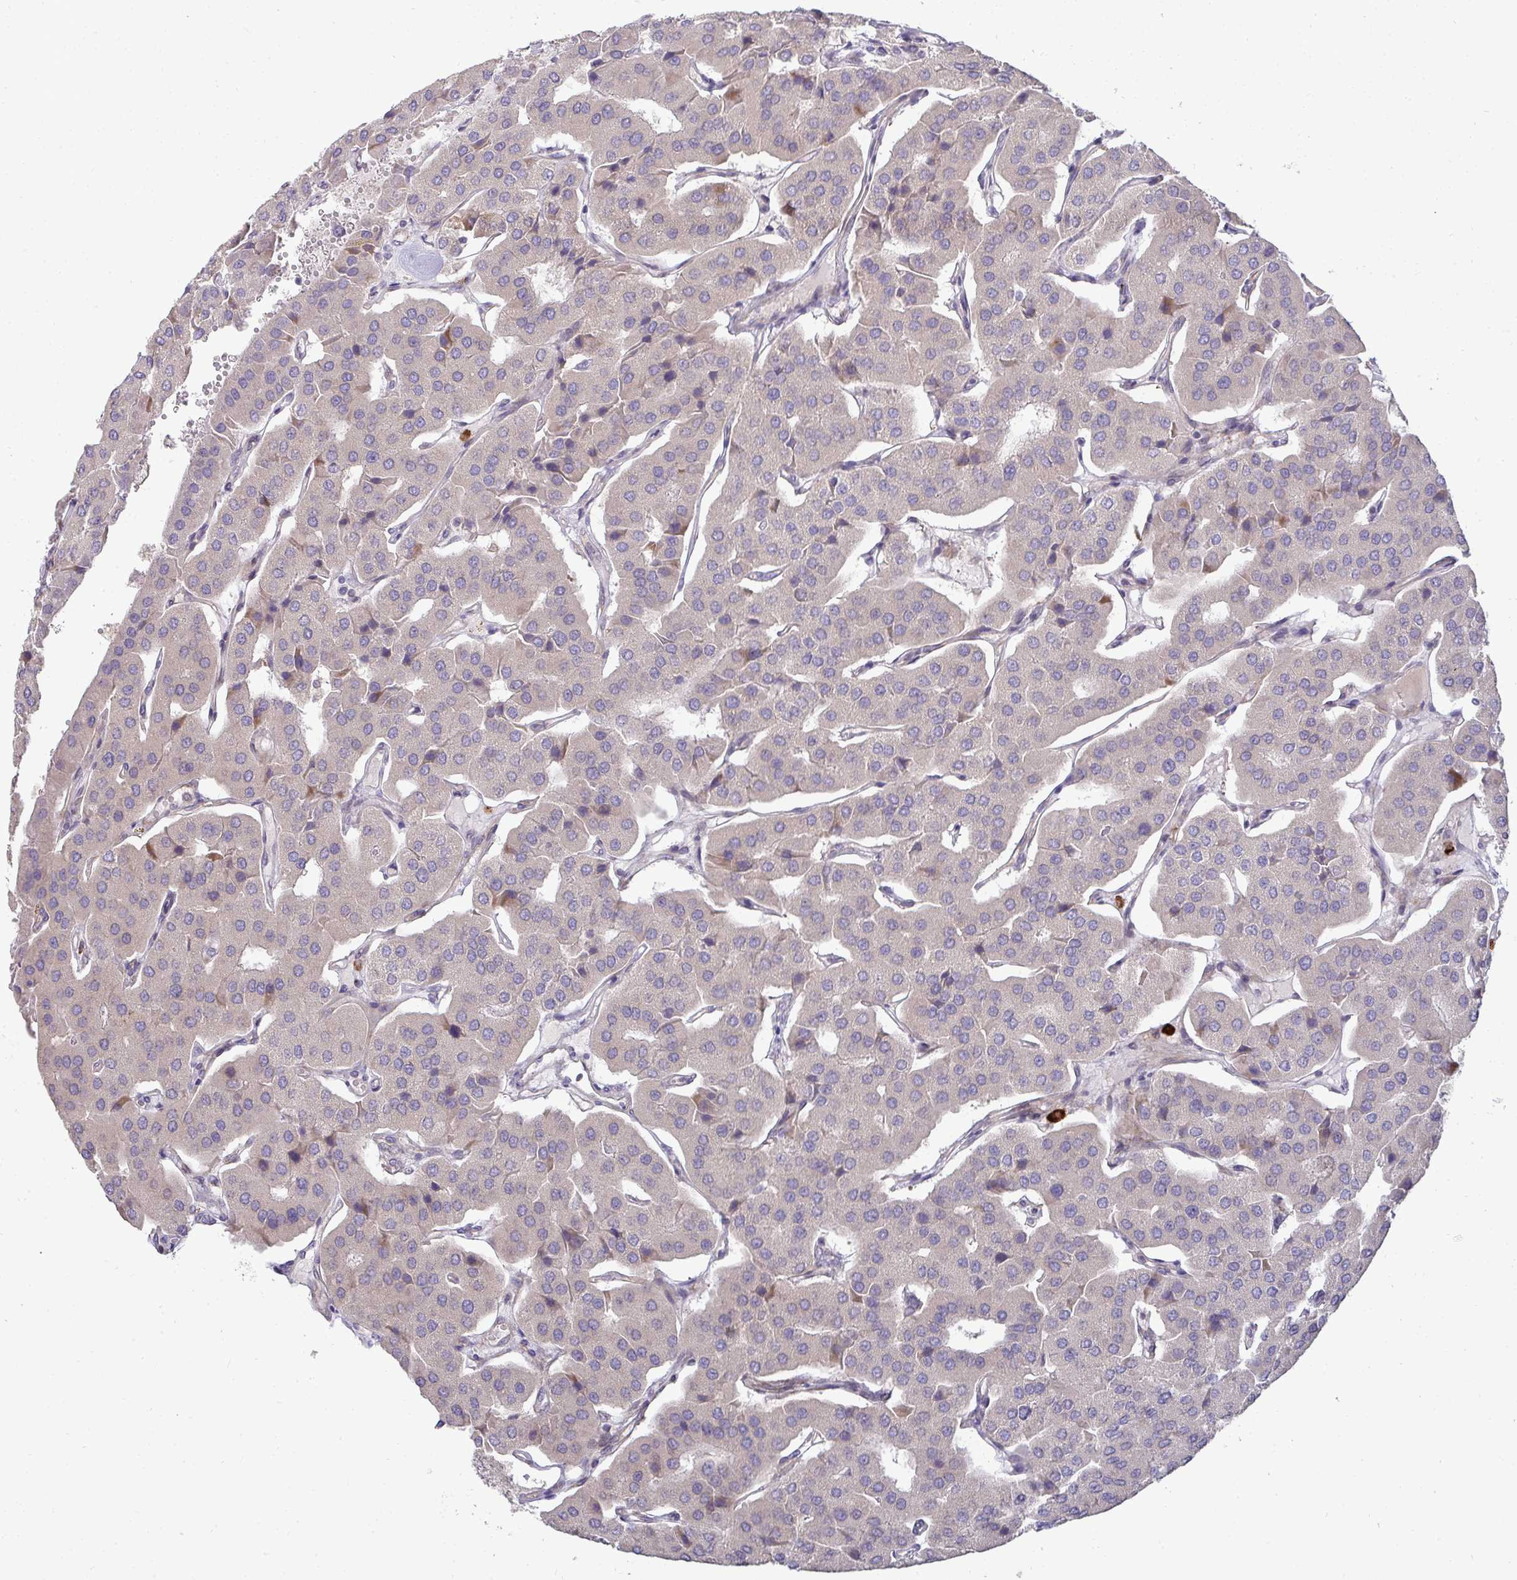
{"staining": {"intensity": "negative", "quantity": "none", "location": "none"}, "tissue": "parathyroid gland", "cell_type": "Glandular cells", "image_type": "normal", "snomed": [{"axis": "morphology", "description": "Normal tissue, NOS"}, {"axis": "morphology", "description": "Adenoma, NOS"}, {"axis": "topography", "description": "Parathyroid gland"}], "caption": "A high-resolution micrograph shows immunohistochemistry (IHC) staining of benign parathyroid gland, which exhibits no significant staining in glandular cells. The staining is performed using DAB (3,3'-diaminobenzidine) brown chromogen with nuclei counter-stained in using hematoxylin.", "gene": "SH2D1B", "patient": {"sex": "female", "age": 86}}